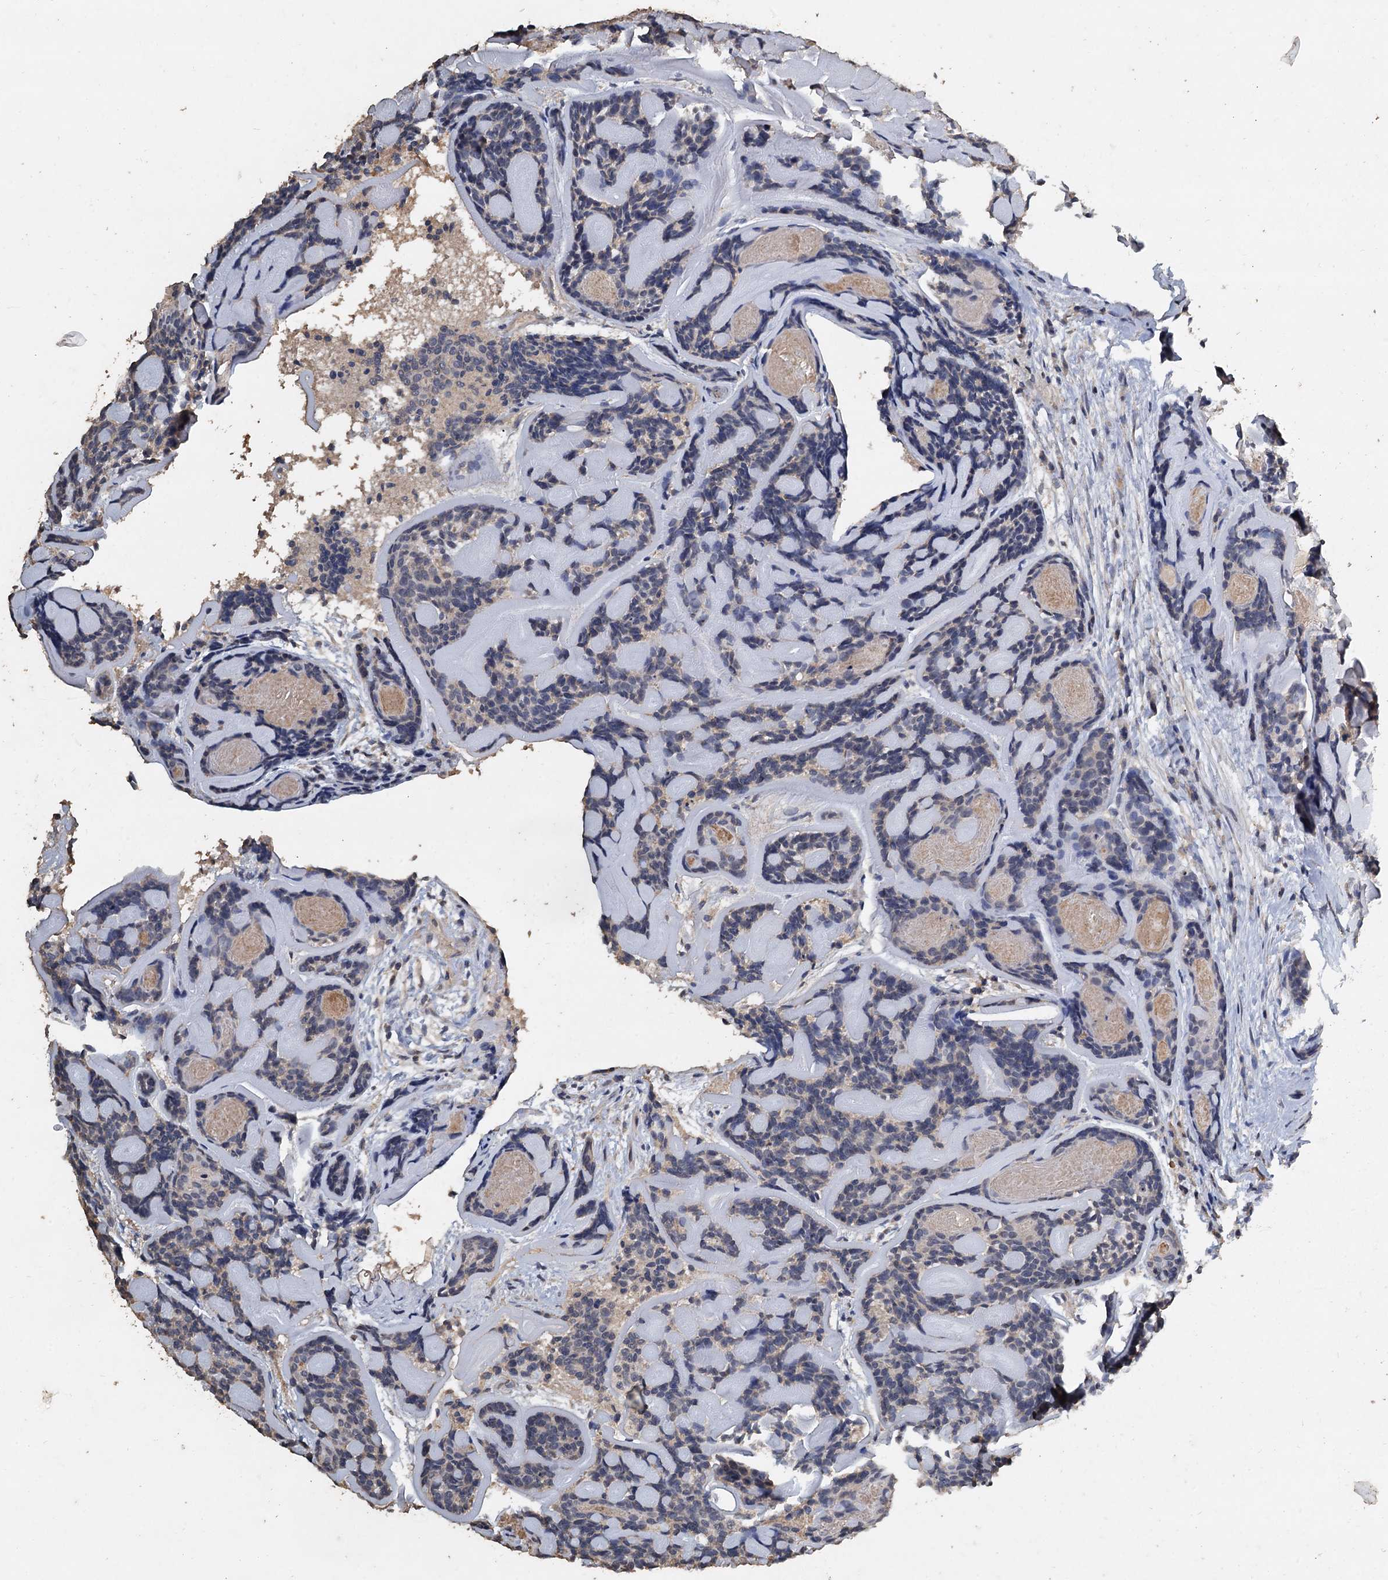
{"staining": {"intensity": "negative", "quantity": "none", "location": "none"}, "tissue": "head and neck cancer", "cell_type": "Tumor cells", "image_type": "cancer", "snomed": [{"axis": "morphology", "description": "Adenocarcinoma, NOS"}, {"axis": "topography", "description": "Salivary gland"}, {"axis": "topography", "description": "Head-Neck"}], "caption": "The photomicrograph reveals no significant staining in tumor cells of head and neck adenocarcinoma.", "gene": "CCDC61", "patient": {"sex": "female", "age": 63}}